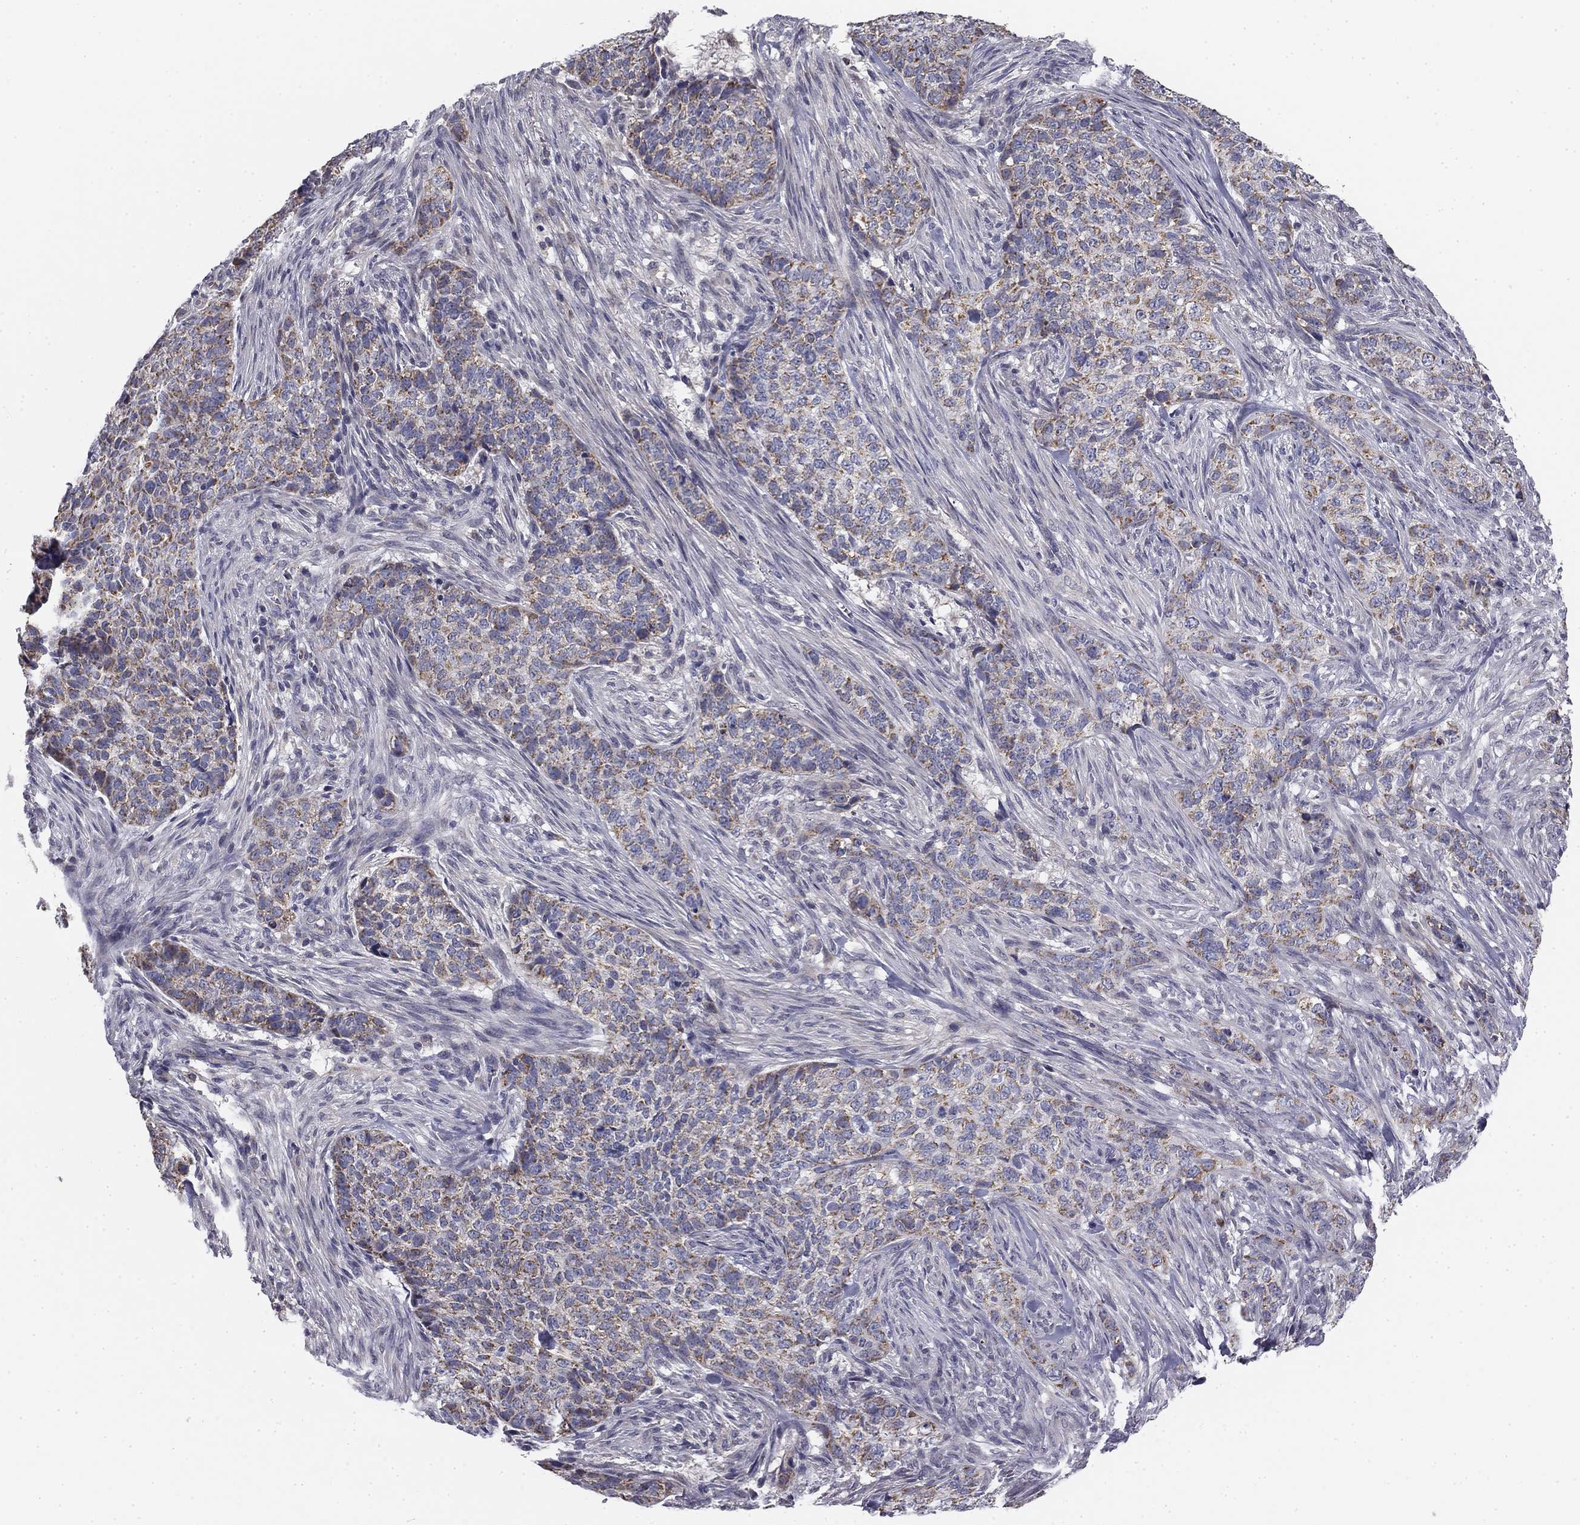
{"staining": {"intensity": "moderate", "quantity": "<25%", "location": "cytoplasmic/membranous"}, "tissue": "skin cancer", "cell_type": "Tumor cells", "image_type": "cancer", "snomed": [{"axis": "morphology", "description": "Basal cell carcinoma"}, {"axis": "topography", "description": "Skin"}], "caption": "This histopathology image exhibits immunohistochemistry (IHC) staining of human basal cell carcinoma (skin), with low moderate cytoplasmic/membranous staining in approximately <25% of tumor cells.", "gene": "SLC2A9", "patient": {"sex": "female", "age": 69}}